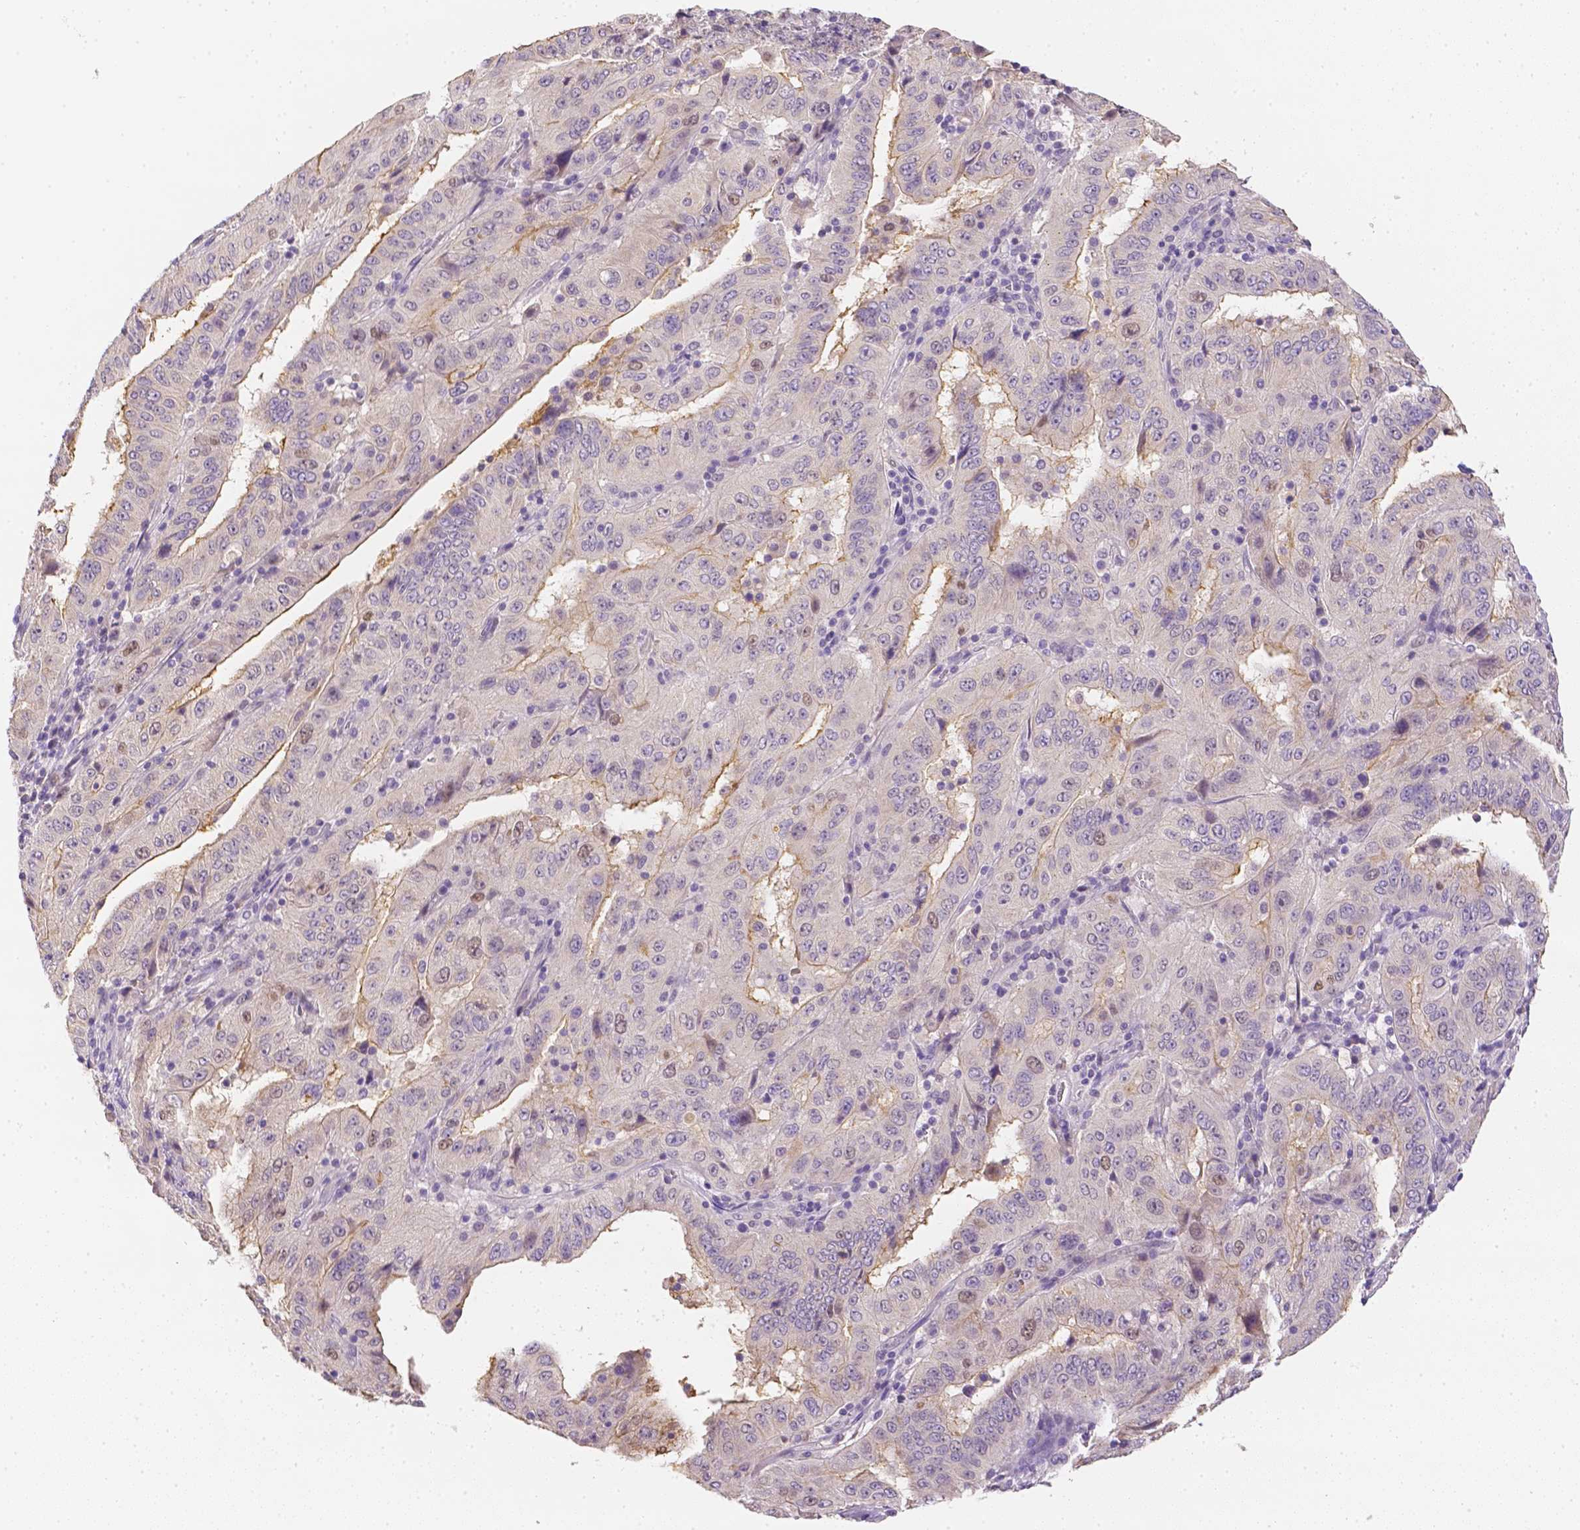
{"staining": {"intensity": "weak", "quantity": "<25%", "location": "cytoplasmic/membranous"}, "tissue": "pancreatic cancer", "cell_type": "Tumor cells", "image_type": "cancer", "snomed": [{"axis": "morphology", "description": "Adenocarcinoma, NOS"}, {"axis": "topography", "description": "Pancreas"}], "caption": "Immunohistochemistry of pancreatic cancer (adenocarcinoma) demonstrates no expression in tumor cells. The staining is performed using DAB brown chromogen with nuclei counter-stained in using hematoxylin.", "gene": "C10orf67", "patient": {"sex": "male", "age": 63}}